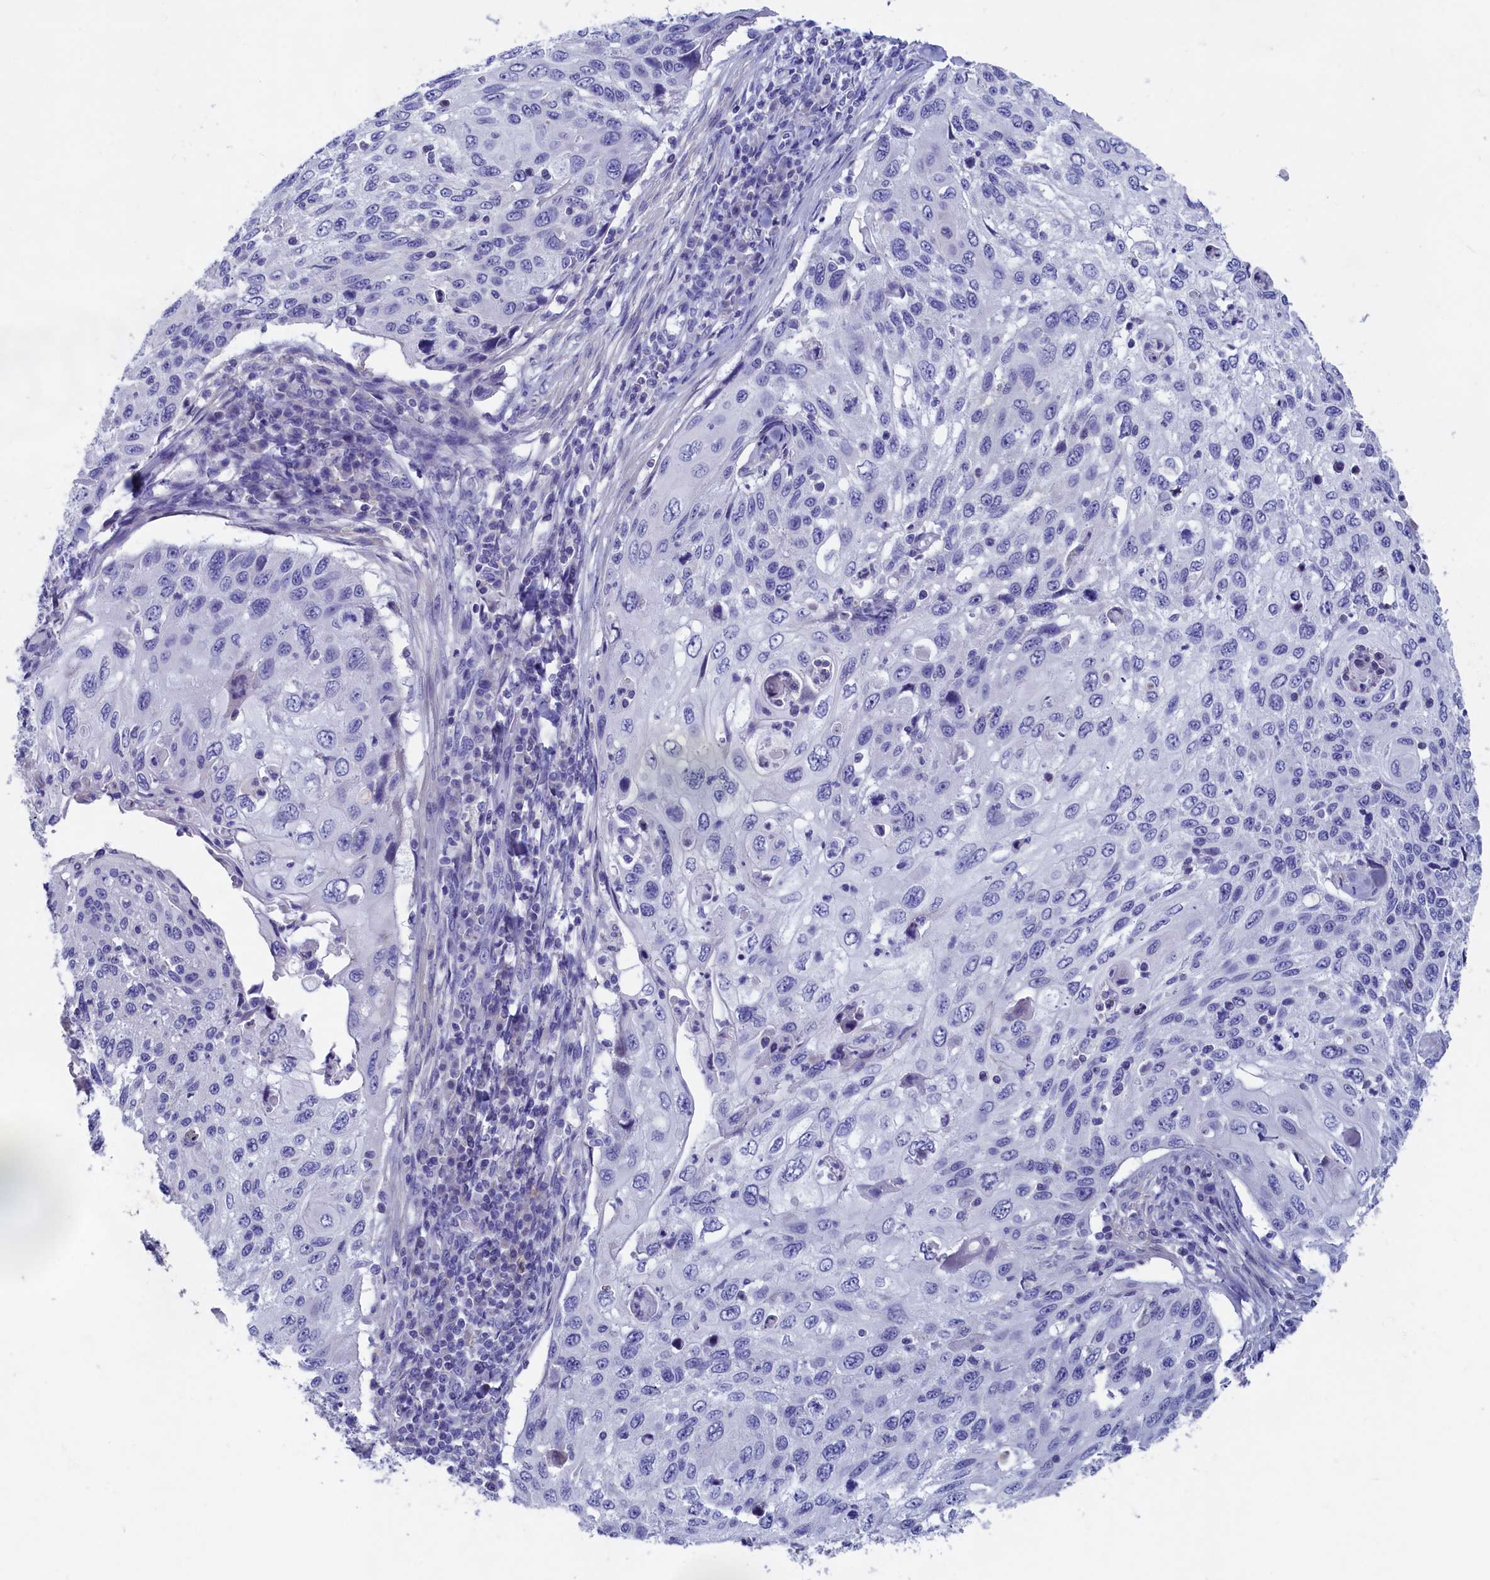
{"staining": {"intensity": "negative", "quantity": "none", "location": "none"}, "tissue": "cervical cancer", "cell_type": "Tumor cells", "image_type": "cancer", "snomed": [{"axis": "morphology", "description": "Squamous cell carcinoma, NOS"}, {"axis": "topography", "description": "Cervix"}], "caption": "Tumor cells are negative for brown protein staining in cervical cancer.", "gene": "PRDM12", "patient": {"sex": "female", "age": 70}}